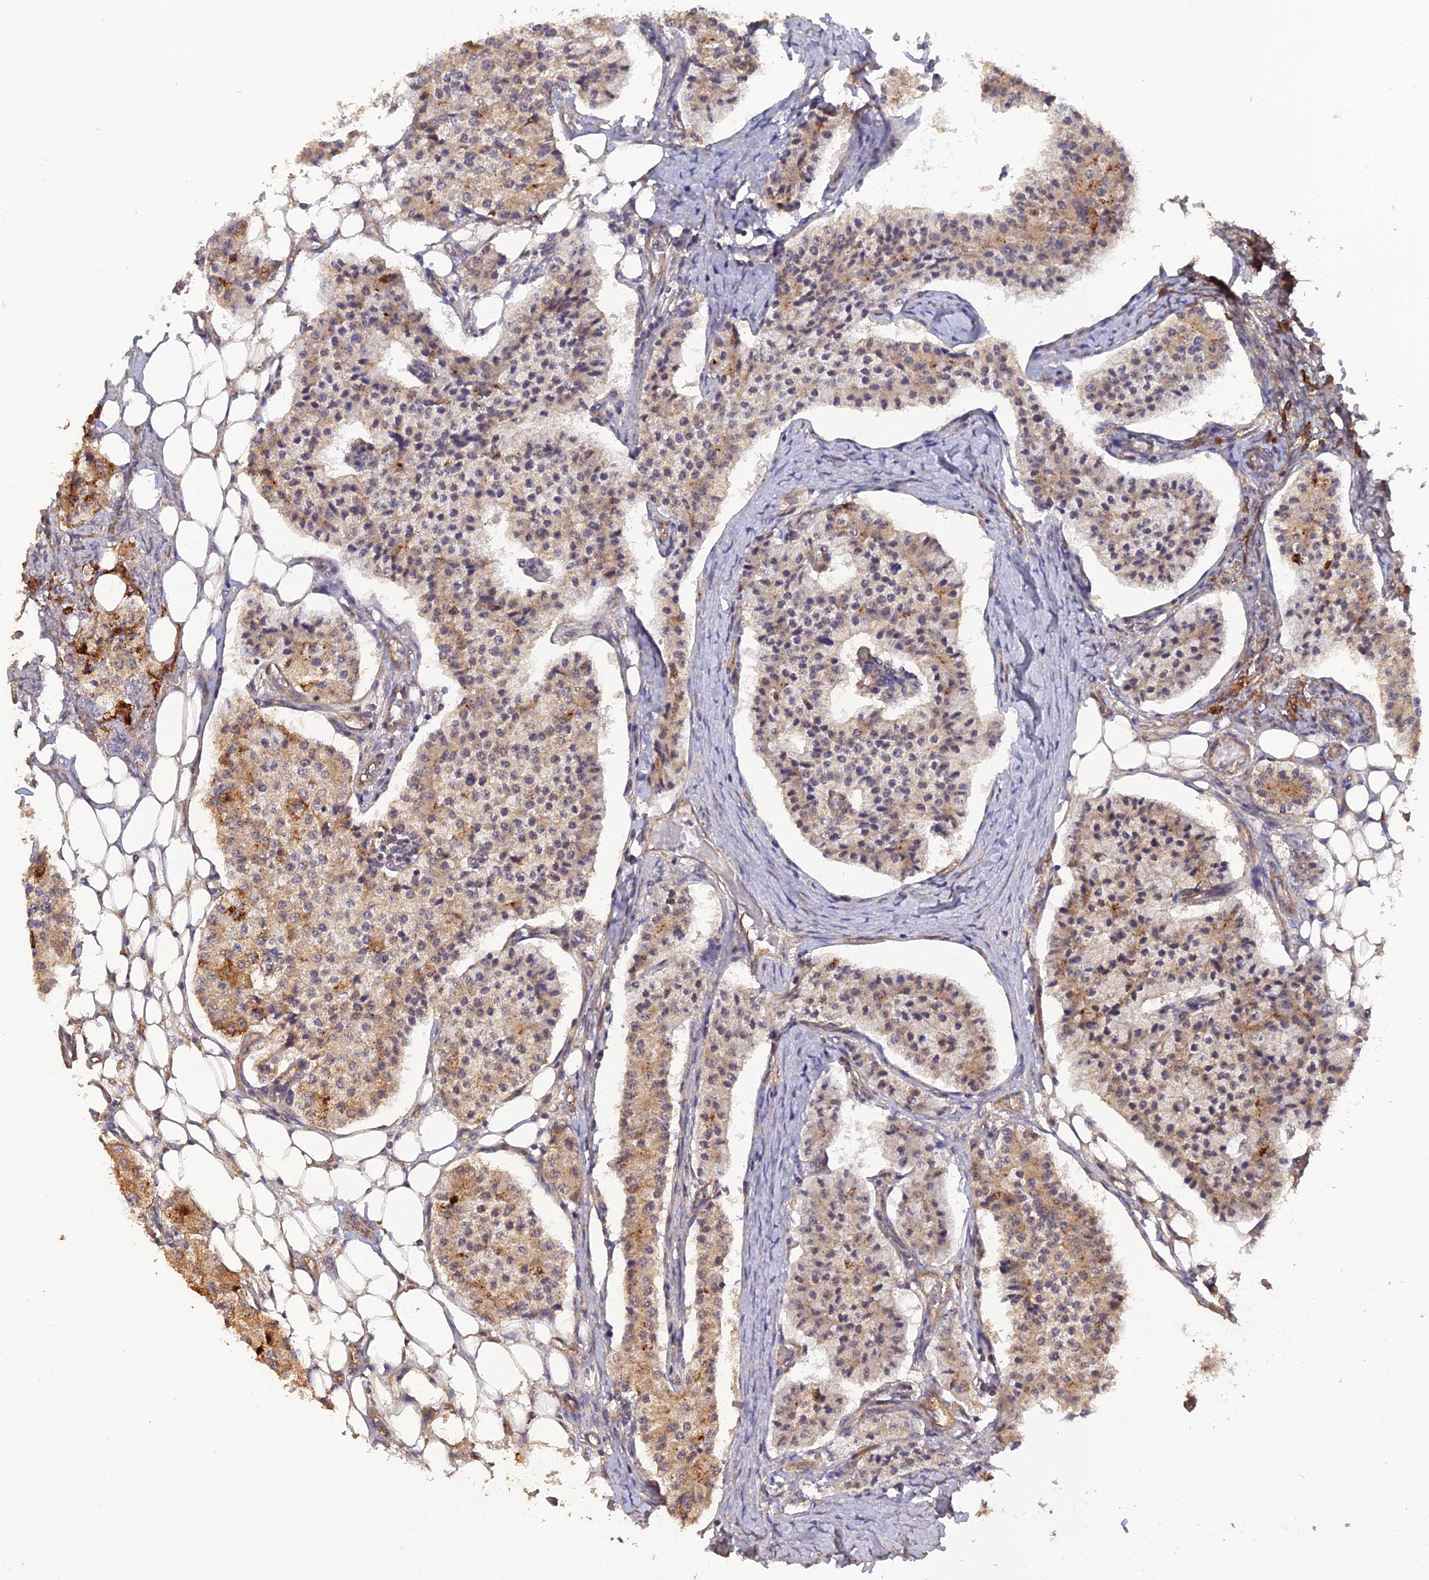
{"staining": {"intensity": "moderate", "quantity": "25%-75%", "location": "cytoplasmic/membranous"}, "tissue": "carcinoid", "cell_type": "Tumor cells", "image_type": "cancer", "snomed": [{"axis": "morphology", "description": "Carcinoid, malignant, NOS"}, {"axis": "topography", "description": "Colon"}], "caption": "DAB (3,3'-diaminobenzidine) immunohistochemical staining of malignant carcinoid exhibits moderate cytoplasmic/membranous protein positivity in approximately 25%-75% of tumor cells.", "gene": "PAGR1", "patient": {"sex": "female", "age": 52}}